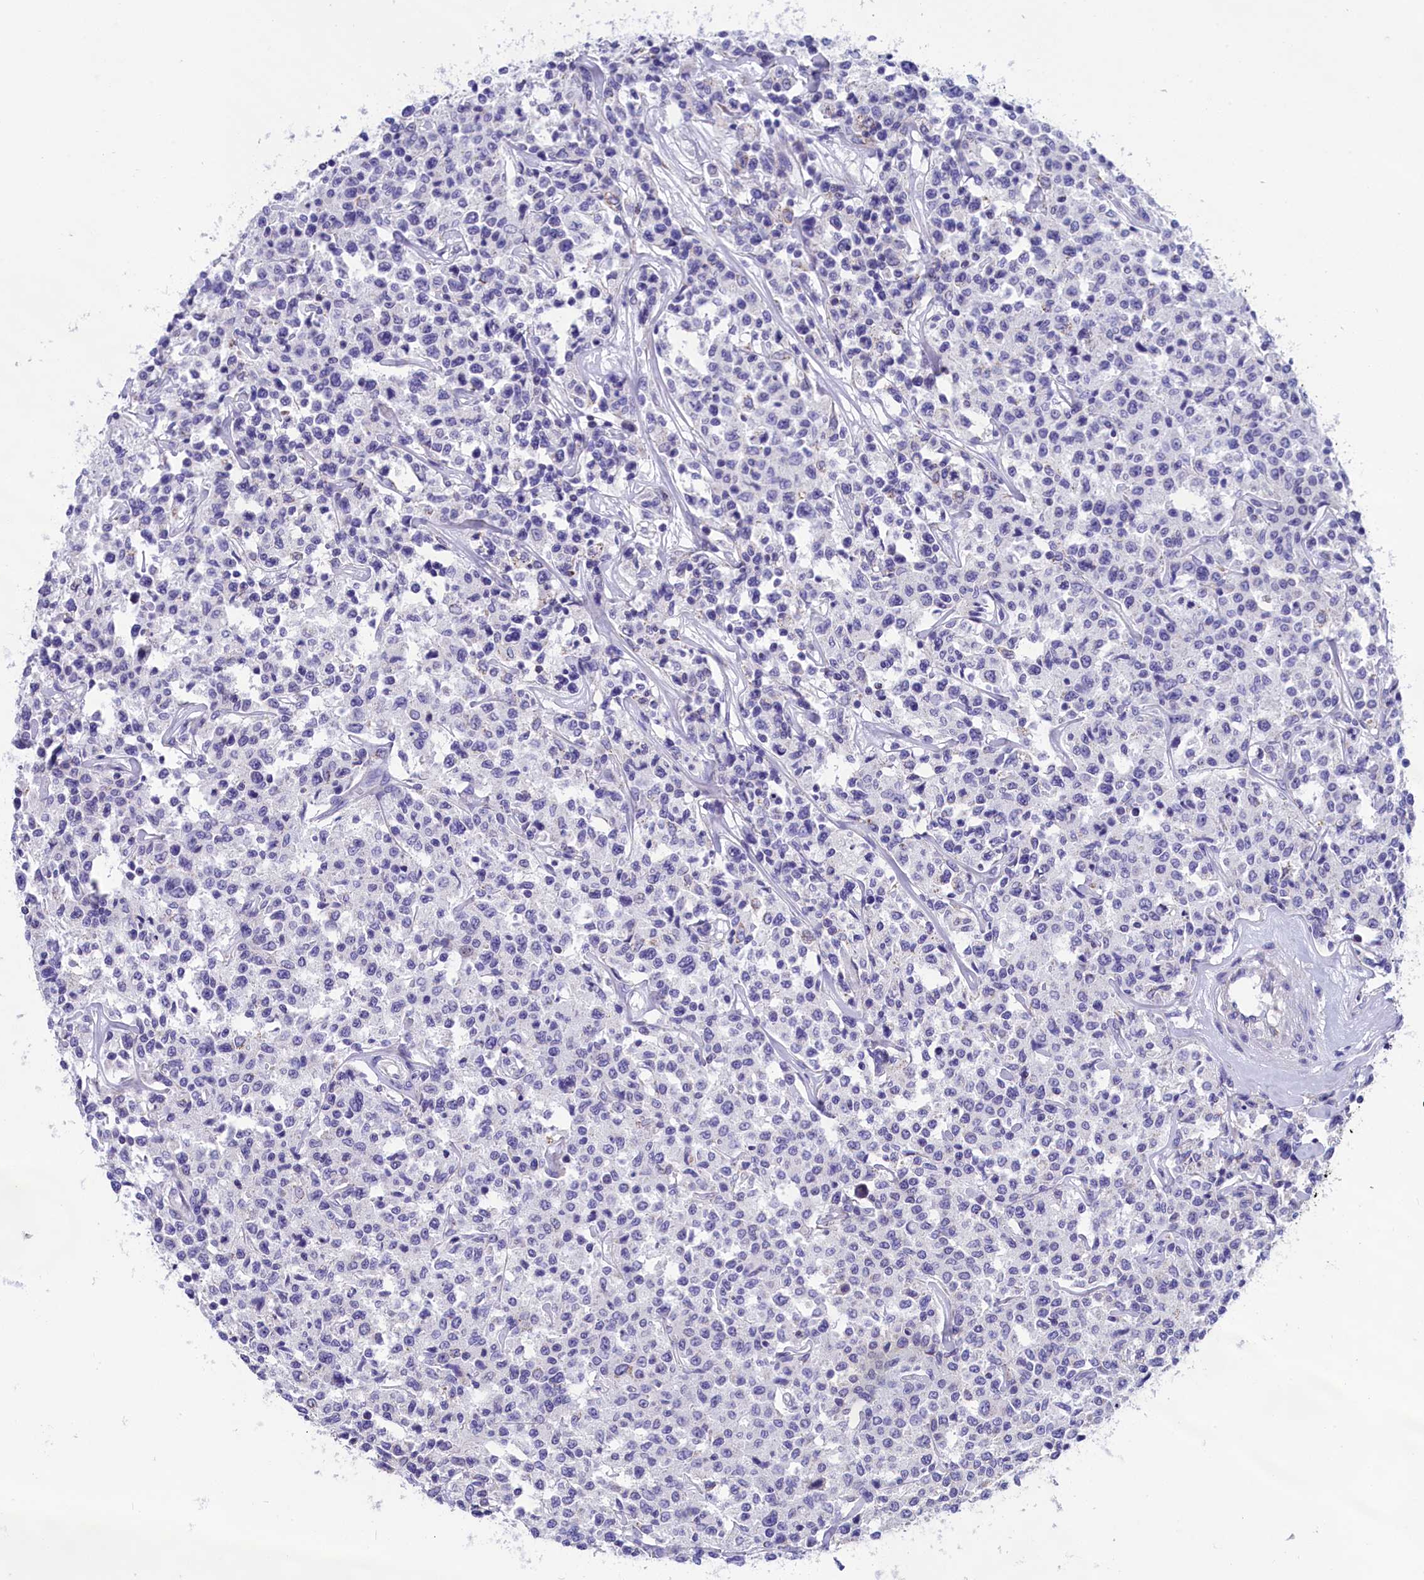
{"staining": {"intensity": "negative", "quantity": "none", "location": "none"}, "tissue": "lymphoma", "cell_type": "Tumor cells", "image_type": "cancer", "snomed": [{"axis": "morphology", "description": "Malignant lymphoma, non-Hodgkin's type, Low grade"}, {"axis": "topography", "description": "Small intestine"}], "caption": "High magnification brightfield microscopy of low-grade malignant lymphoma, non-Hodgkin's type stained with DAB (brown) and counterstained with hematoxylin (blue): tumor cells show no significant expression.", "gene": "PRDM12", "patient": {"sex": "female", "age": 59}}